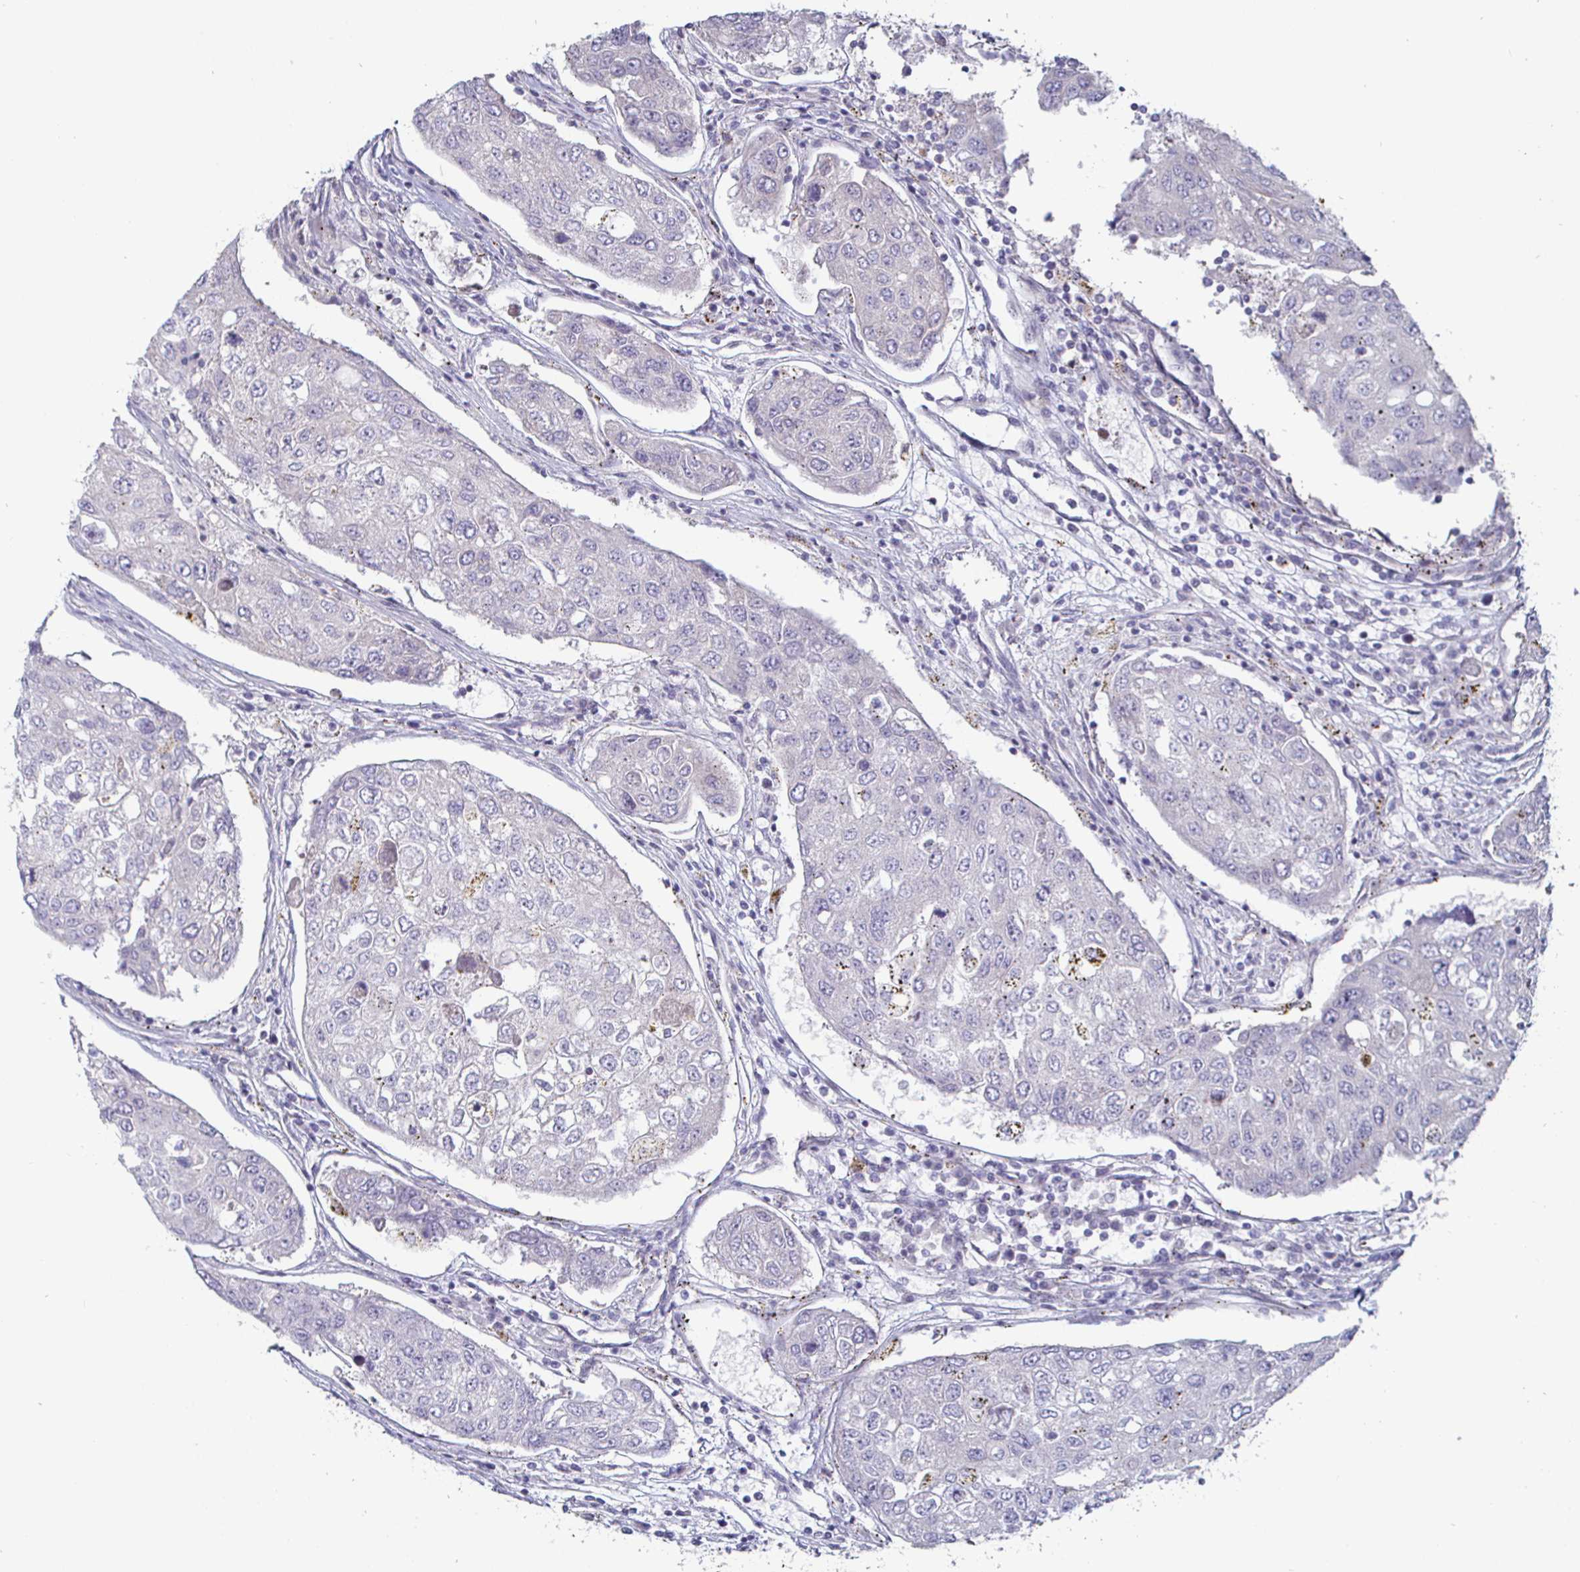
{"staining": {"intensity": "negative", "quantity": "none", "location": "none"}, "tissue": "urothelial cancer", "cell_type": "Tumor cells", "image_type": "cancer", "snomed": [{"axis": "morphology", "description": "Urothelial carcinoma, High grade"}, {"axis": "topography", "description": "Lymph node"}, {"axis": "topography", "description": "Urinary bladder"}], "caption": "Tumor cells are negative for brown protein staining in urothelial carcinoma (high-grade). (Immunohistochemistry, brightfield microscopy, high magnification).", "gene": "DMRTB1", "patient": {"sex": "male", "age": 51}}